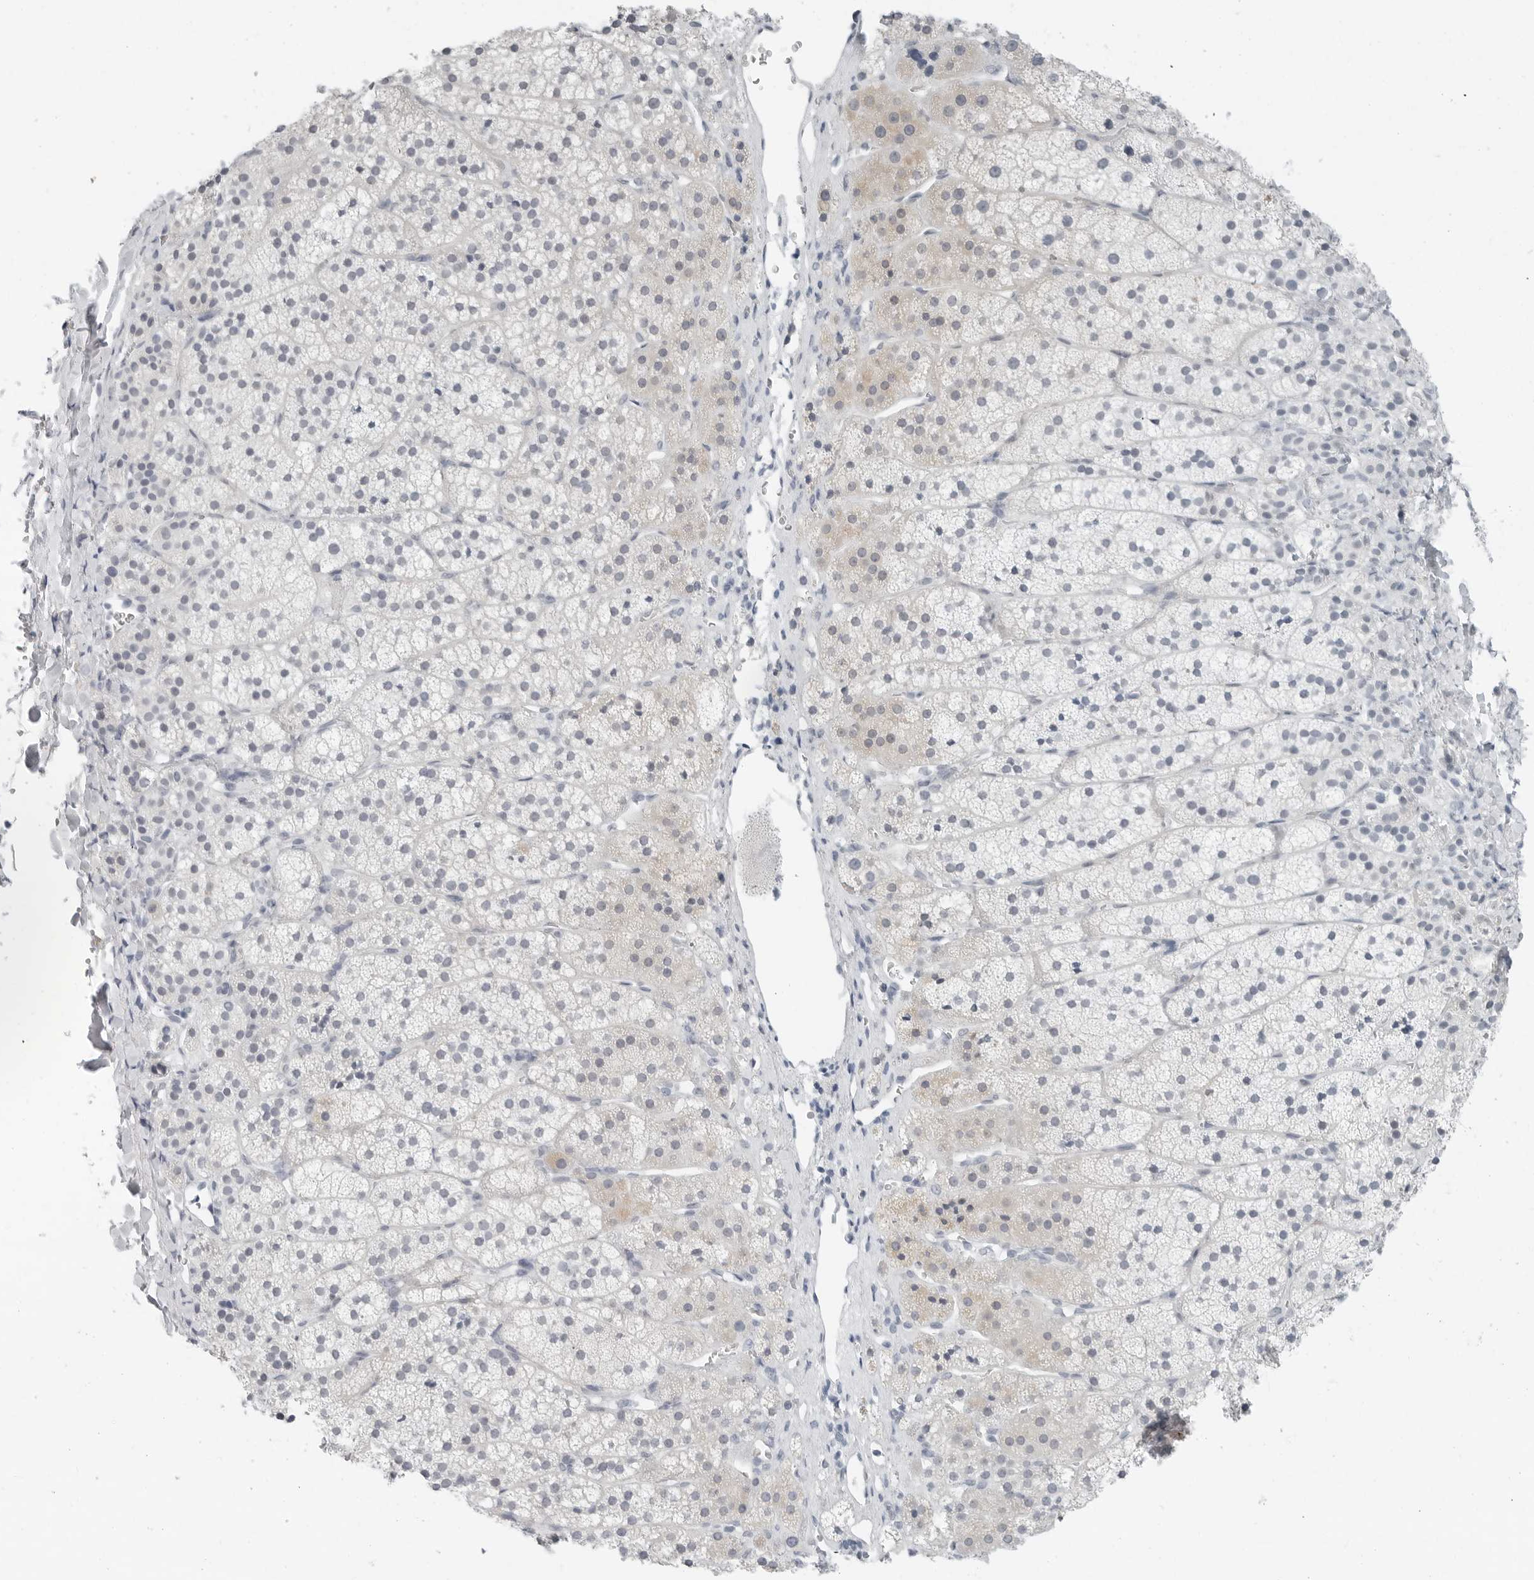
{"staining": {"intensity": "negative", "quantity": "none", "location": "none"}, "tissue": "adrenal gland", "cell_type": "Glandular cells", "image_type": "normal", "snomed": [{"axis": "morphology", "description": "Normal tissue, NOS"}, {"axis": "topography", "description": "Adrenal gland"}], "caption": "Photomicrograph shows no protein expression in glandular cells of unremarkable adrenal gland.", "gene": "XIRP1", "patient": {"sex": "female", "age": 44}}